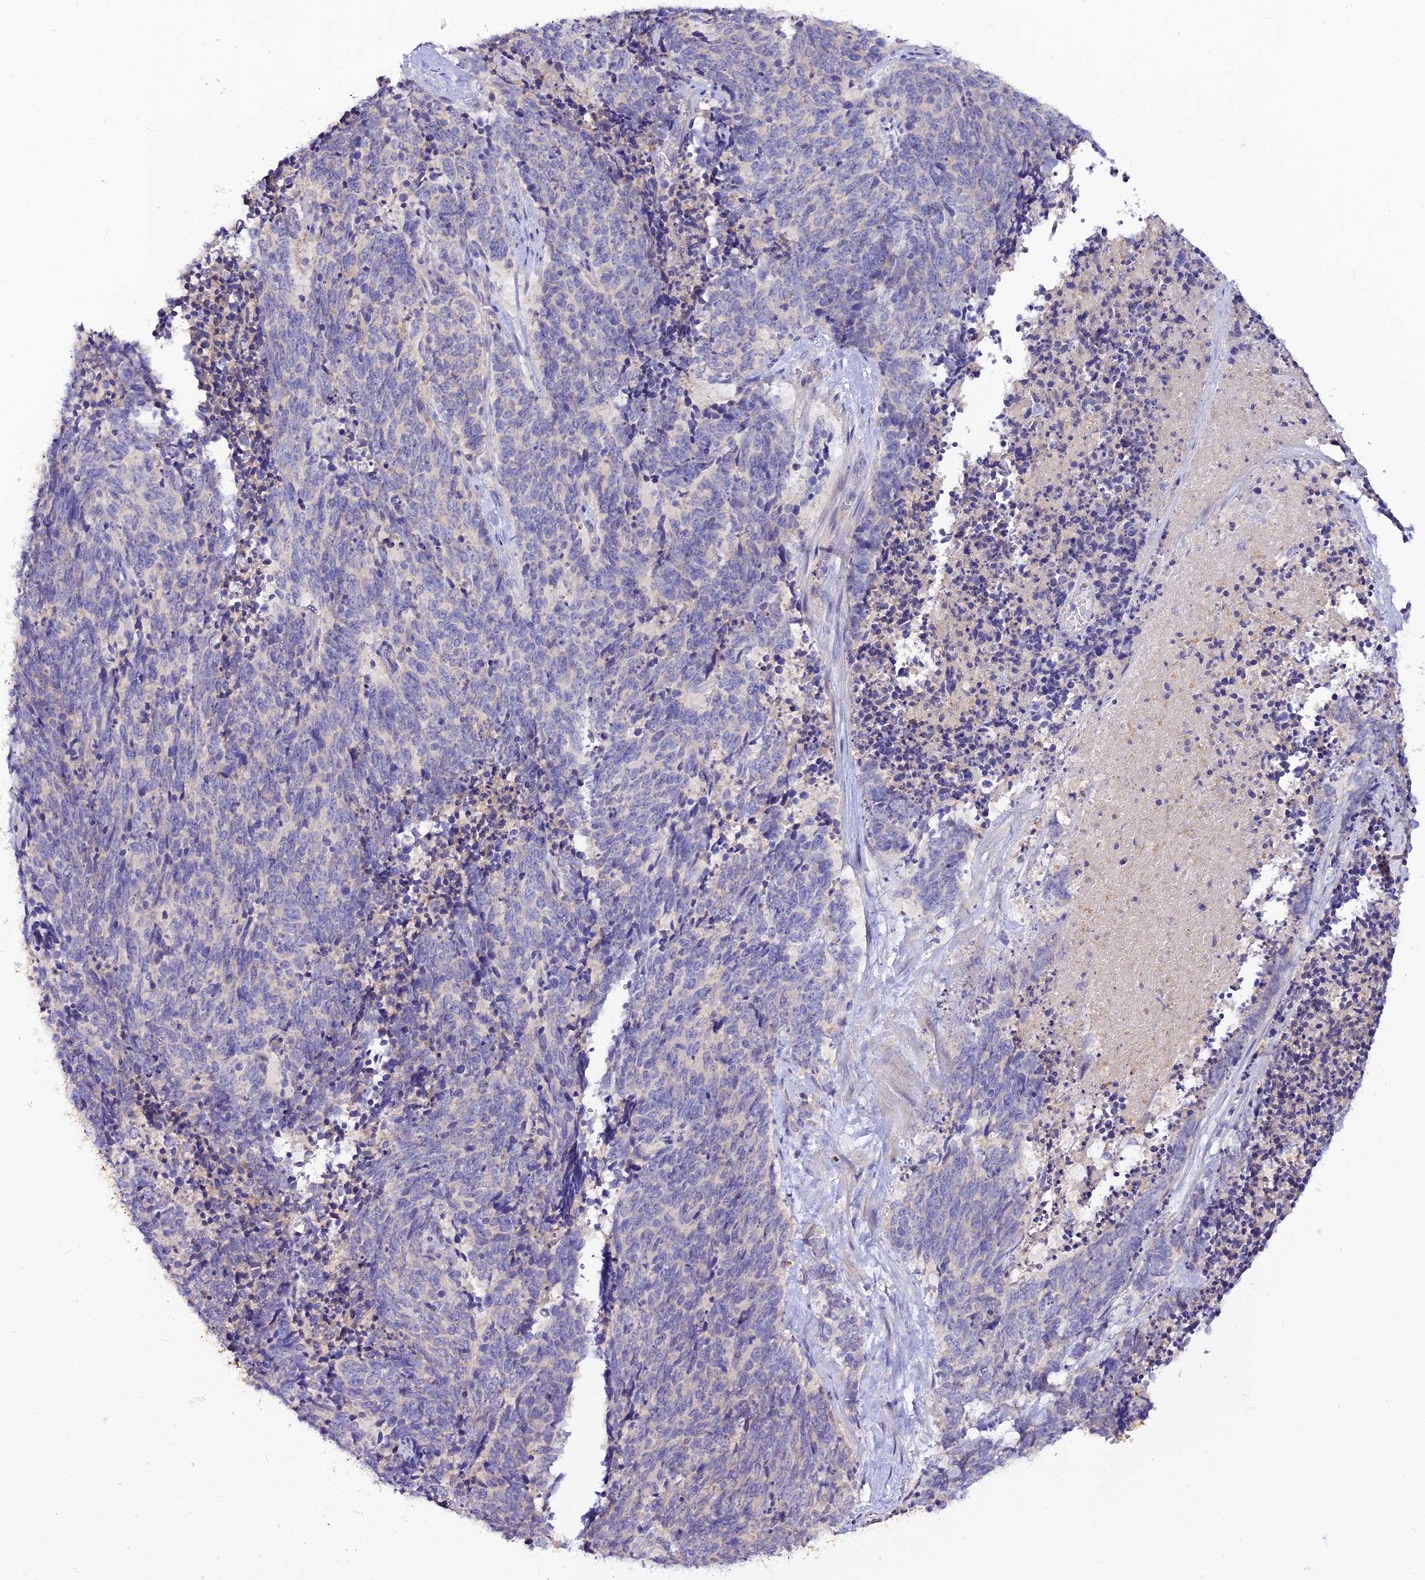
{"staining": {"intensity": "negative", "quantity": "none", "location": "none"}, "tissue": "cervical cancer", "cell_type": "Tumor cells", "image_type": "cancer", "snomed": [{"axis": "morphology", "description": "Squamous cell carcinoma, NOS"}, {"axis": "topography", "description": "Cervix"}], "caption": "Immunohistochemistry of cervical cancer (squamous cell carcinoma) shows no positivity in tumor cells.", "gene": "CZIB", "patient": {"sex": "female", "age": 29}}